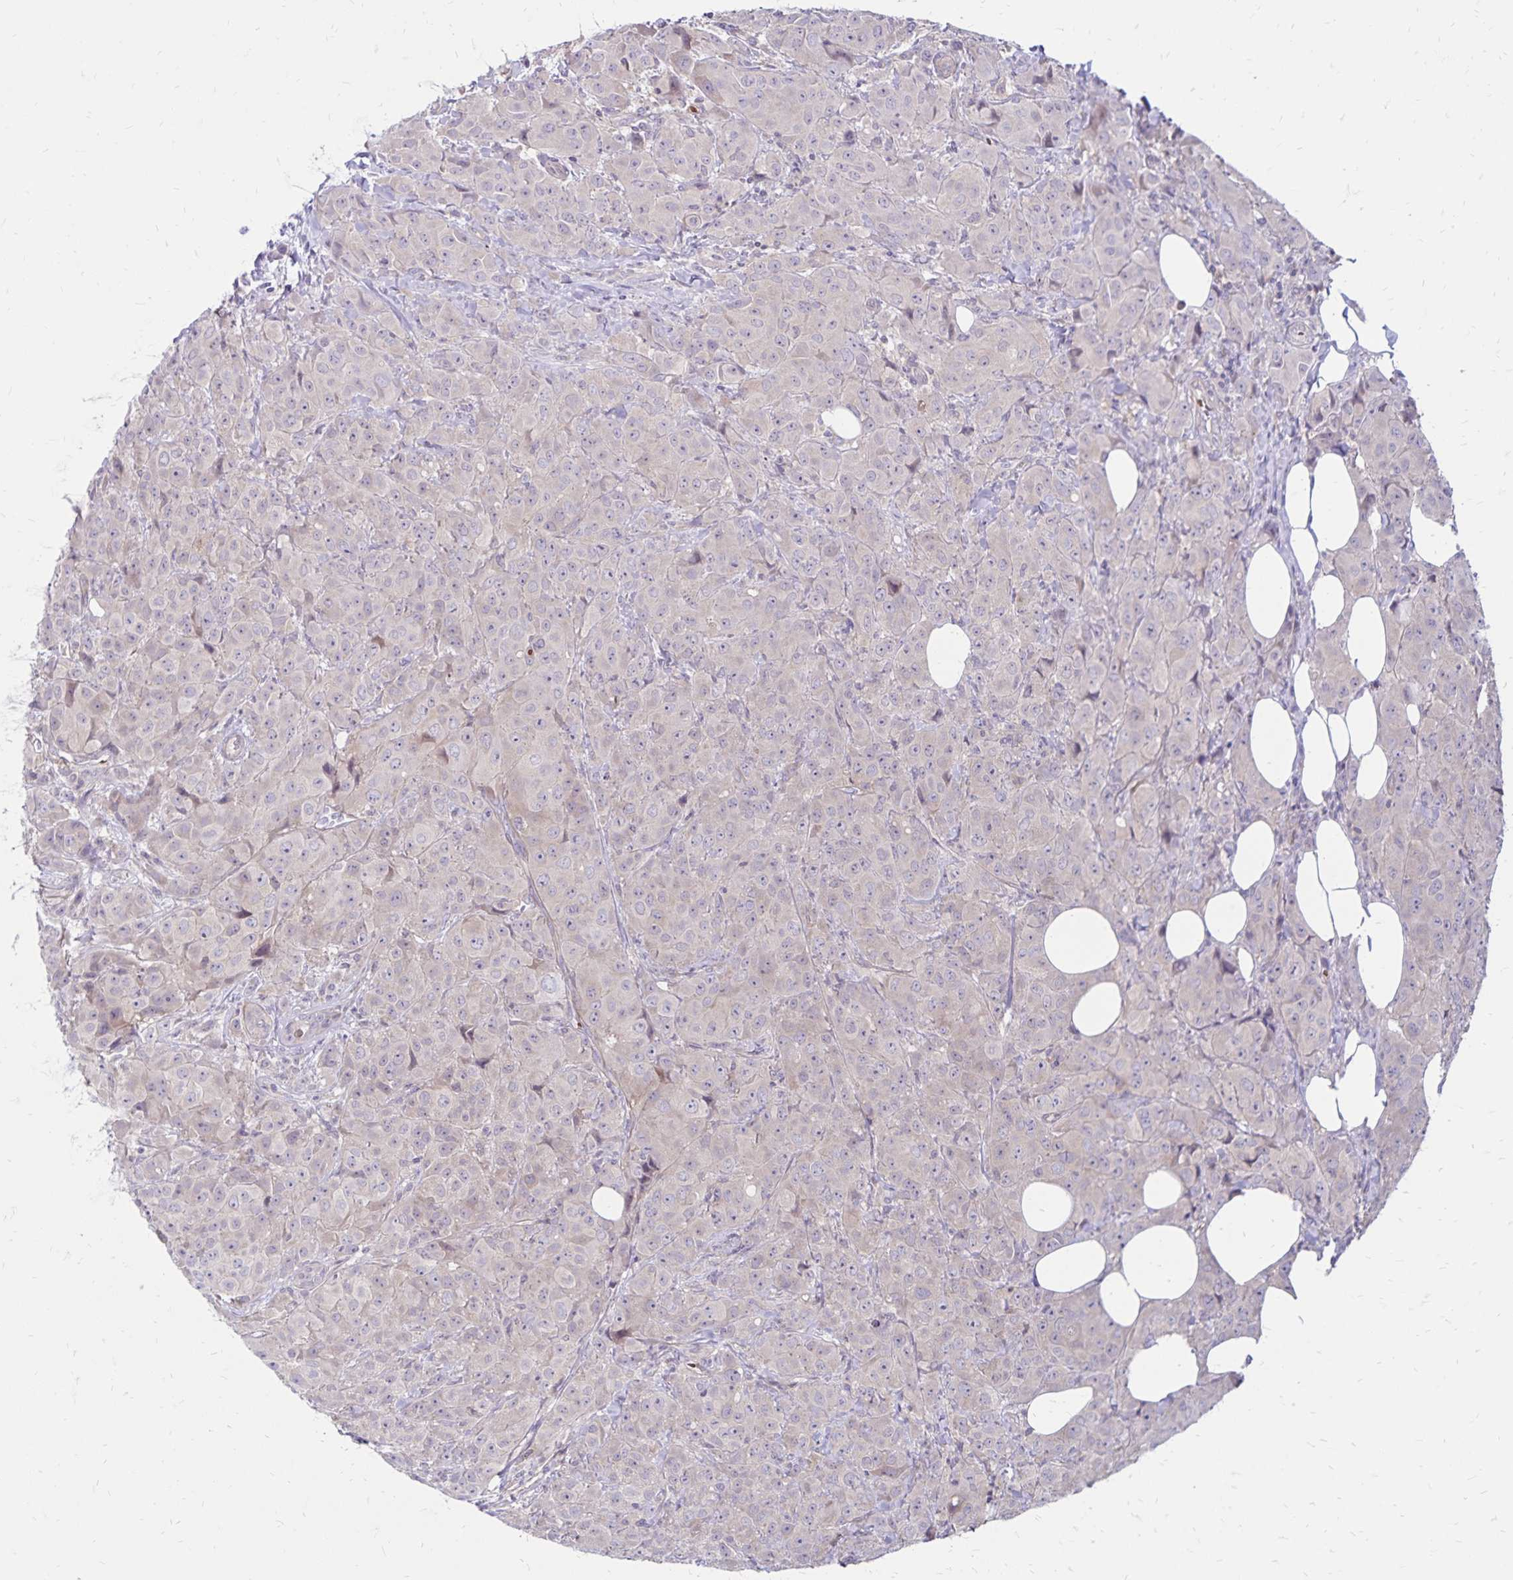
{"staining": {"intensity": "negative", "quantity": "none", "location": "none"}, "tissue": "breast cancer", "cell_type": "Tumor cells", "image_type": "cancer", "snomed": [{"axis": "morphology", "description": "Normal tissue, NOS"}, {"axis": "morphology", "description": "Duct carcinoma"}, {"axis": "topography", "description": "Breast"}], "caption": "A photomicrograph of human breast cancer (intraductal carcinoma) is negative for staining in tumor cells. (Brightfield microscopy of DAB (3,3'-diaminobenzidine) immunohistochemistry at high magnification).", "gene": "FSD1", "patient": {"sex": "female", "age": 43}}